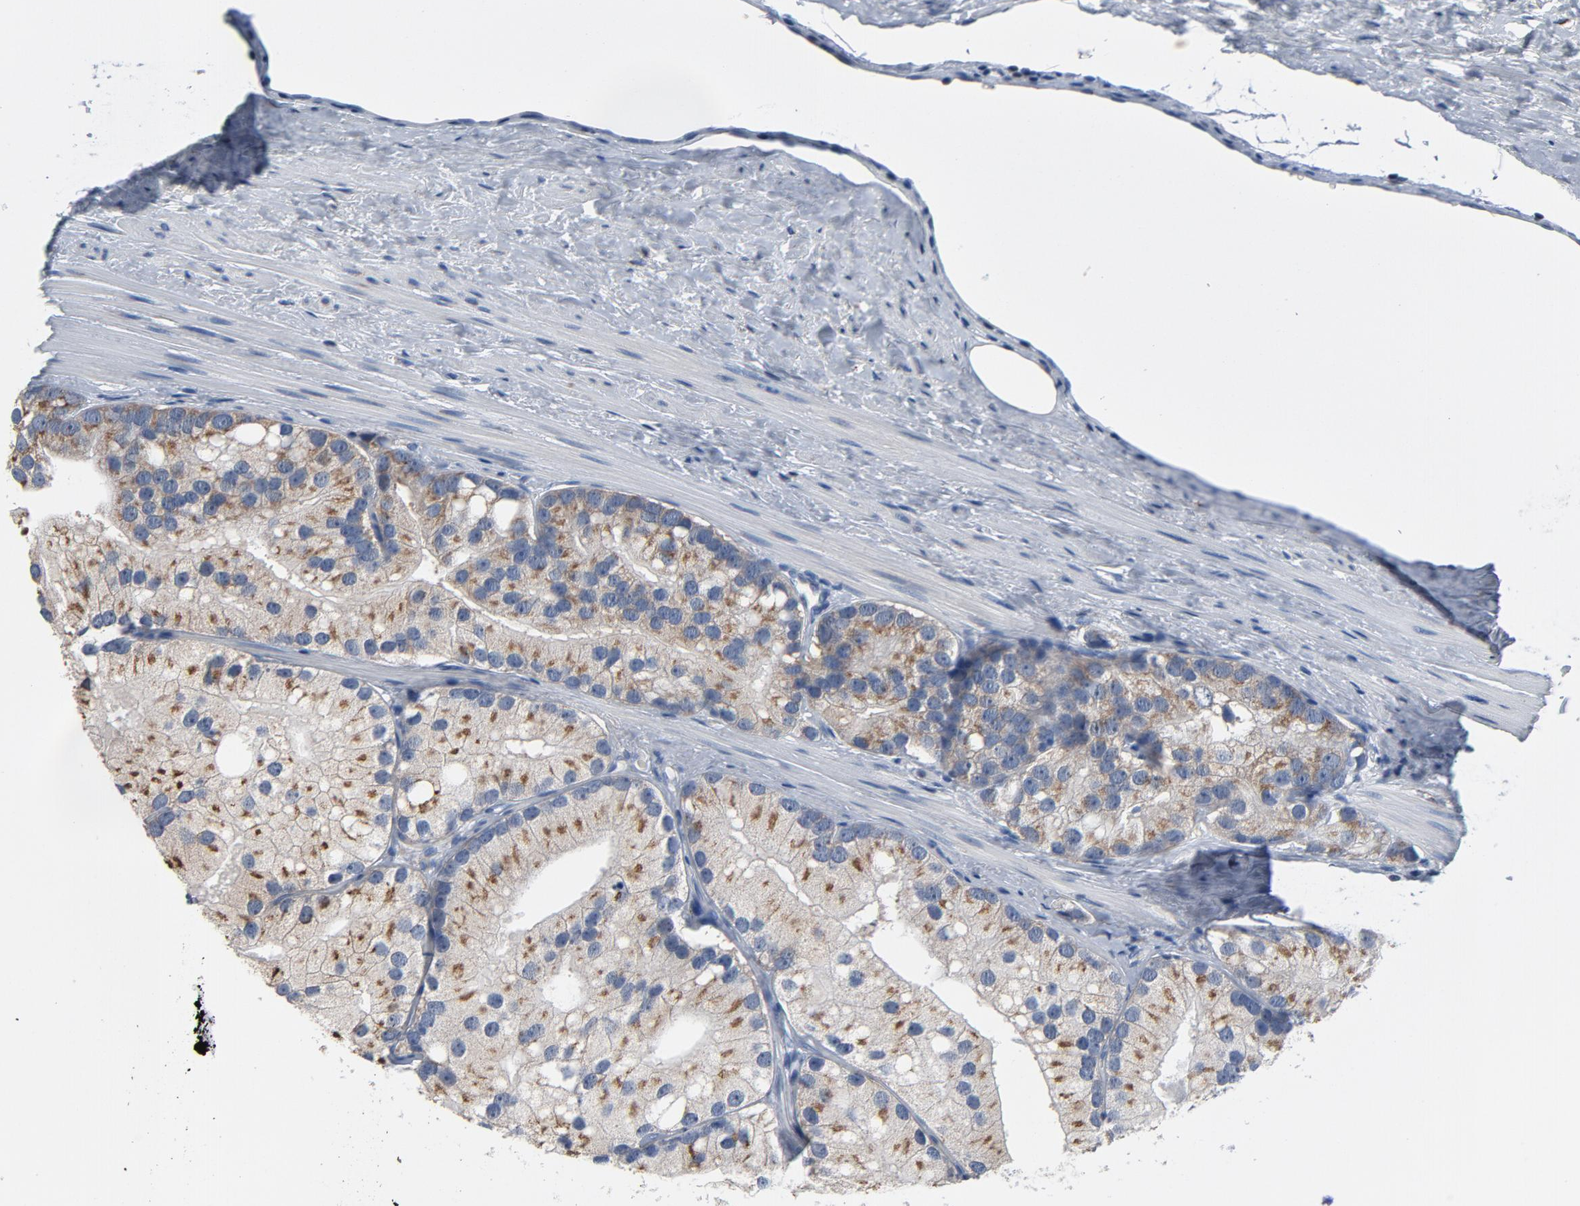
{"staining": {"intensity": "moderate", "quantity": ">75%", "location": "cytoplasmic/membranous"}, "tissue": "prostate cancer", "cell_type": "Tumor cells", "image_type": "cancer", "snomed": [{"axis": "morphology", "description": "Adenocarcinoma, Low grade"}, {"axis": "topography", "description": "Prostate"}], "caption": "Immunohistochemistry (IHC) of human adenocarcinoma (low-grade) (prostate) displays medium levels of moderate cytoplasmic/membranous staining in about >75% of tumor cells.", "gene": "YIPF6", "patient": {"sex": "male", "age": 69}}